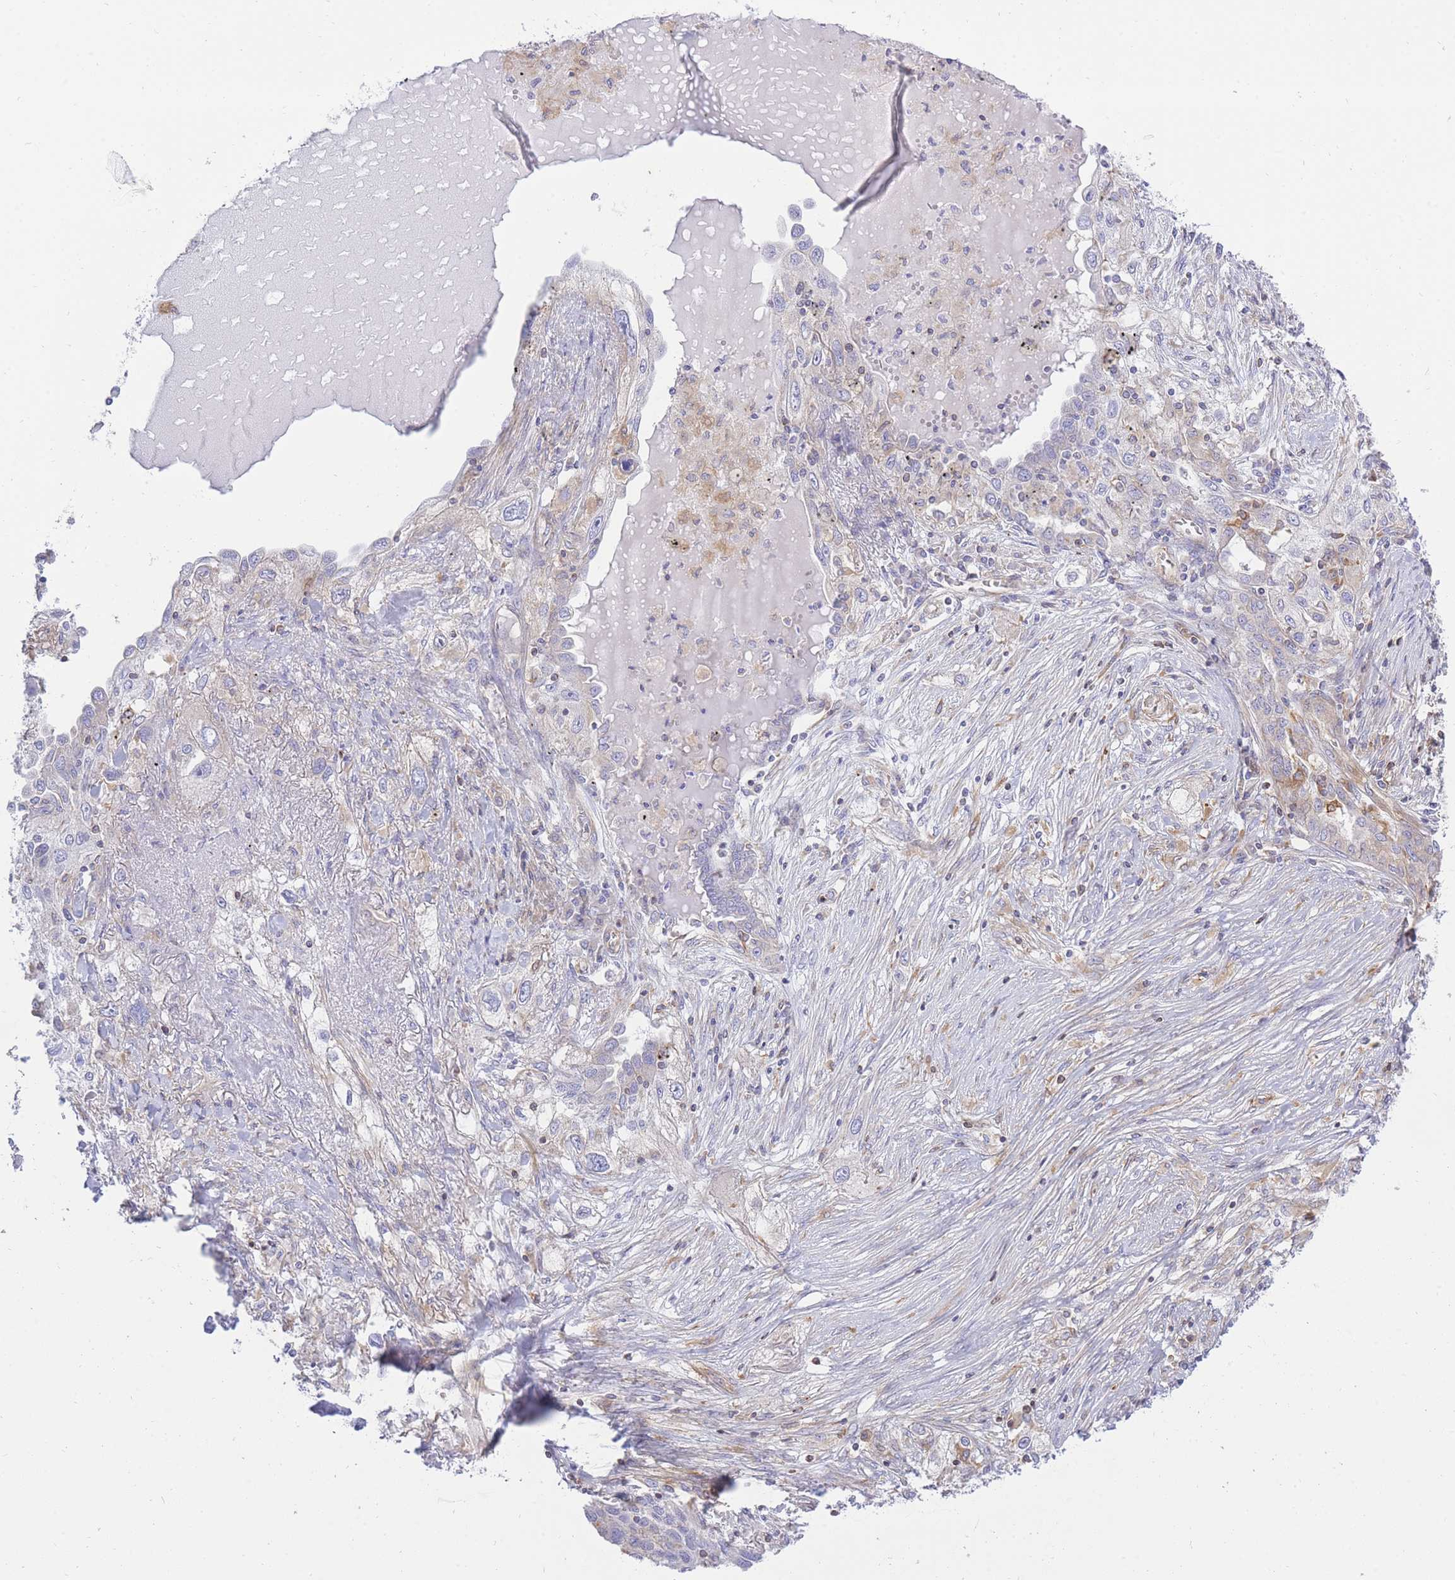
{"staining": {"intensity": "negative", "quantity": "none", "location": "none"}, "tissue": "lung cancer", "cell_type": "Tumor cells", "image_type": "cancer", "snomed": [{"axis": "morphology", "description": "Squamous cell carcinoma, NOS"}, {"axis": "topography", "description": "Lung"}], "caption": "Immunohistochemical staining of lung squamous cell carcinoma reveals no significant staining in tumor cells.", "gene": "REM1", "patient": {"sex": "female", "age": 69}}